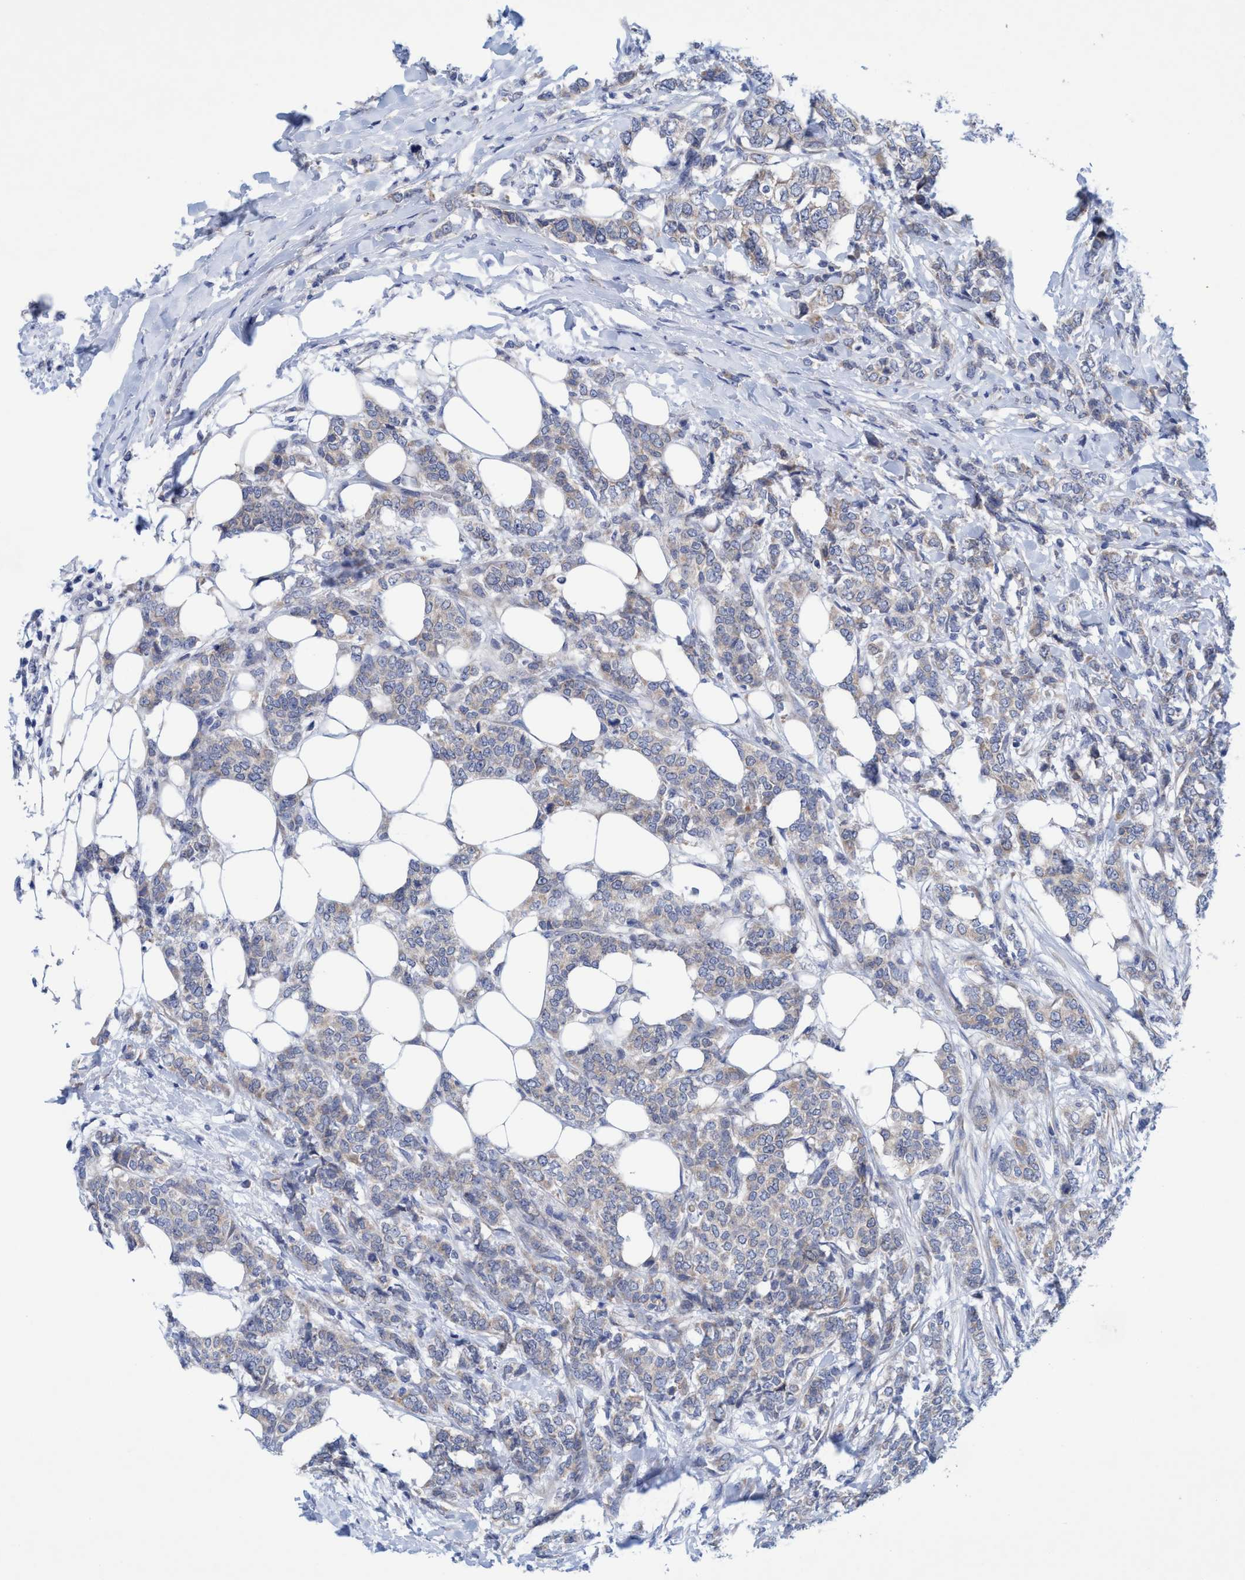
{"staining": {"intensity": "weak", "quantity": "25%-75%", "location": "cytoplasmic/membranous"}, "tissue": "breast cancer", "cell_type": "Tumor cells", "image_type": "cancer", "snomed": [{"axis": "morphology", "description": "Lobular carcinoma"}, {"axis": "topography", "description": "Skin"}, {"axis": "topography", "description": "Breast"}], "caption": "There is low levels of weak cytoplasmic/membranous expression in tumor cells of lobular carcinoma (breast), as demonstrated by immunohistochemical staining (brown color).", "gene": "RSAD1", "patient": {"sex": "female", "age": 46}}